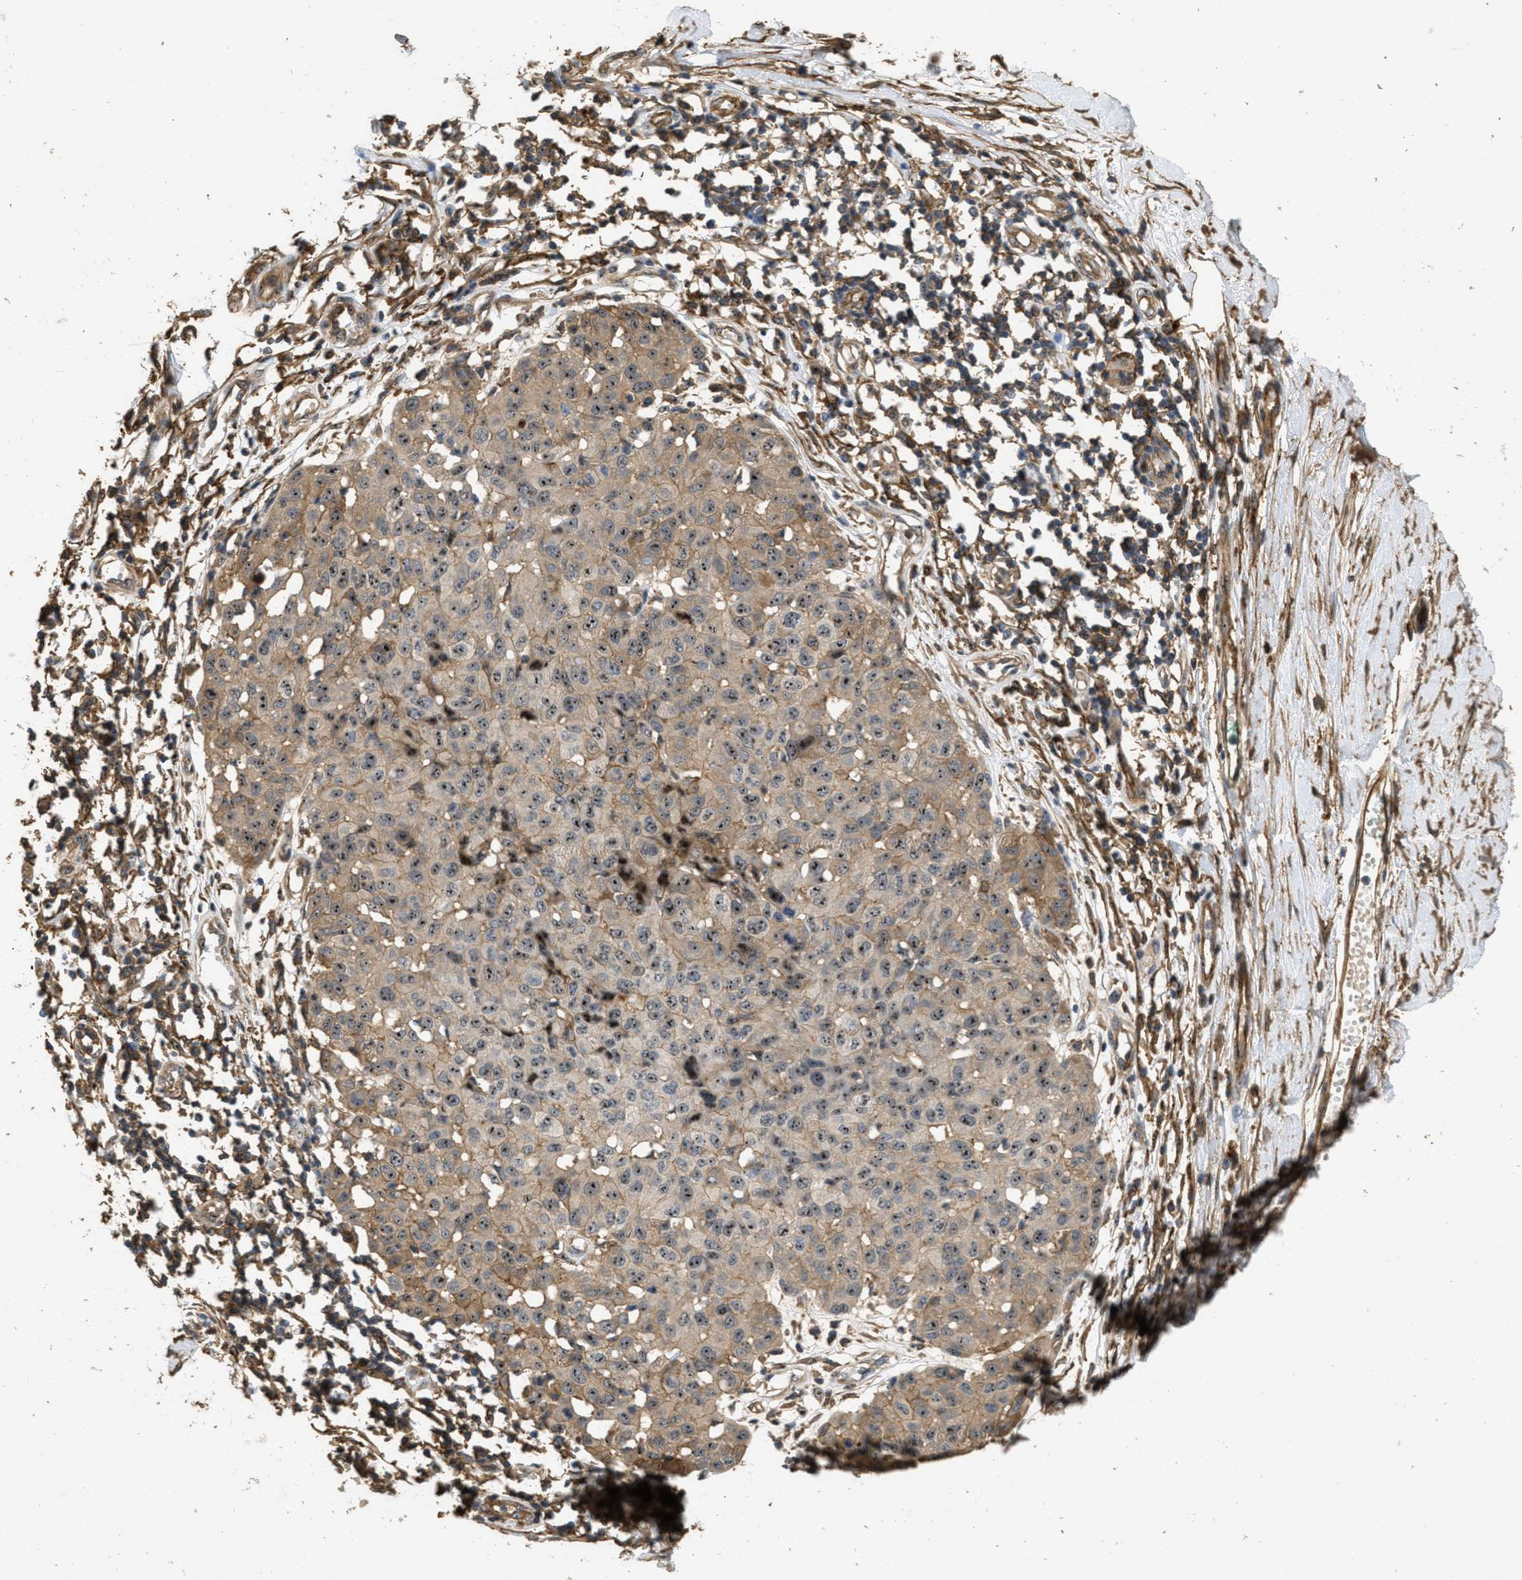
{"staining": {"intensity": "moderate", "quantity": ">75%", "location": "cytoplasmic/membranous,nuclear"}, "tissue": "melanoma", "cell_type": "Tumor cells", "image_type": "cancer", "snomed": [{"axis": "morphology", "description": "Normal tissue, NOS"}, {"axis": "morphology", "description": "Malignant melanoma, NOS"}, {"axis": "topography", "description": "Skin"}], "caption": "Protein staining by immunohistochemistry (IHC) shows moderate cytoplasmic/membranous and nuclear staining in approximately >75% of tumor cells in malignant melanoma. (DAB IHC with brightfield microscopy, high magnification).", "gene": "OSMR", "patient": {"sex": "male", "age": 62}}